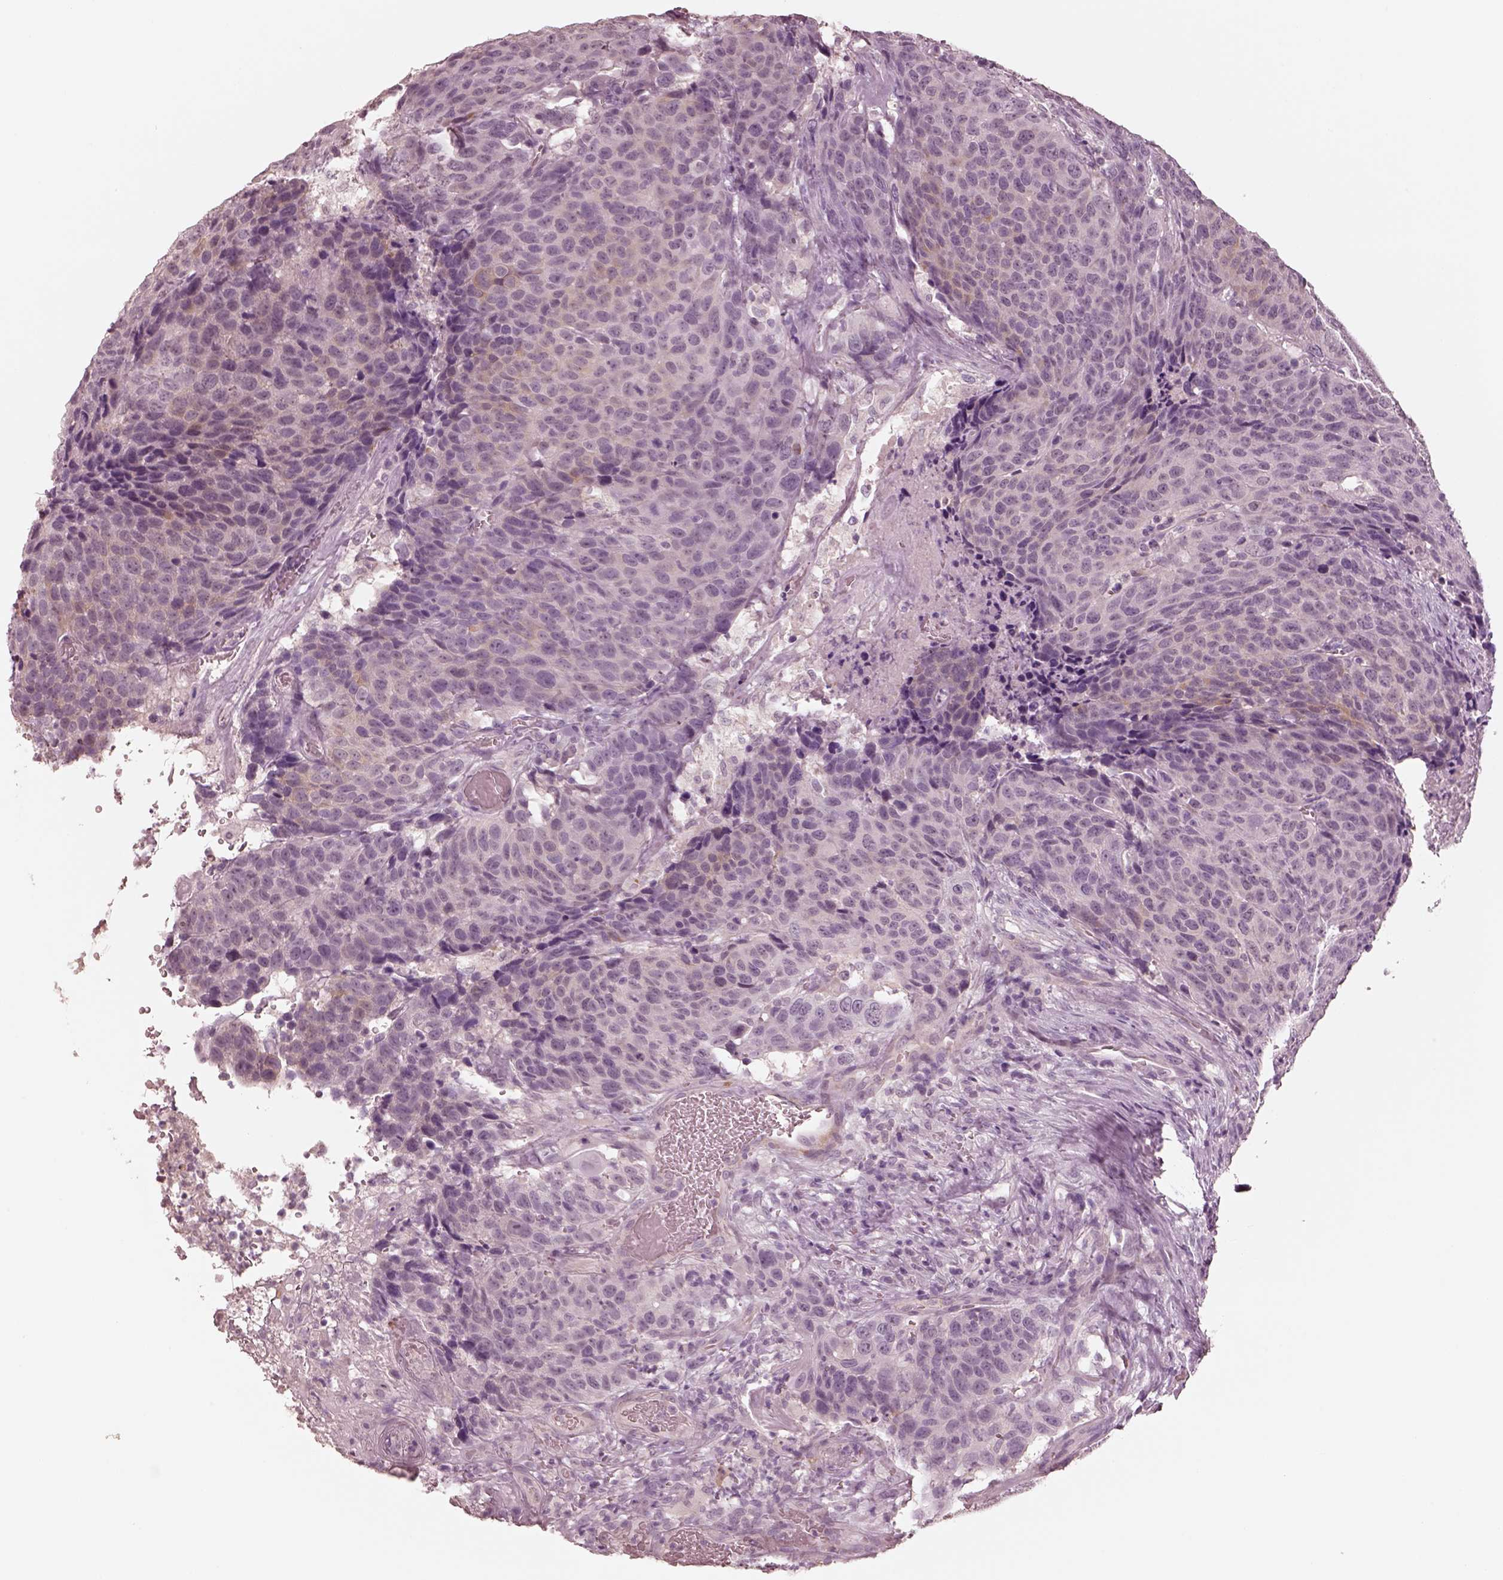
{"staining": {"intensity": "negative", "quantity": "none", "location": "none"}, "tissue": "head and neck cancer", "cell_type": "Tumor cells", "image_type": "cancer", "snomed": [{"axis": "morphology", "description": "Squamous cell carcinoma, NOS"}, {"axis": "topography", "description": "Head-Neck"}], "caption": "This image is of head and neck cancer (squamous cell carcinoma) stained with immunohistochemistry (IHC) to label a protein in brown with the nuclei are counter-stained blue. There is no staining in tumor cells. Nuclei are stained in blue.", "gene": "DNAAF9", "patient": {"sex": "male", "age": 66}}